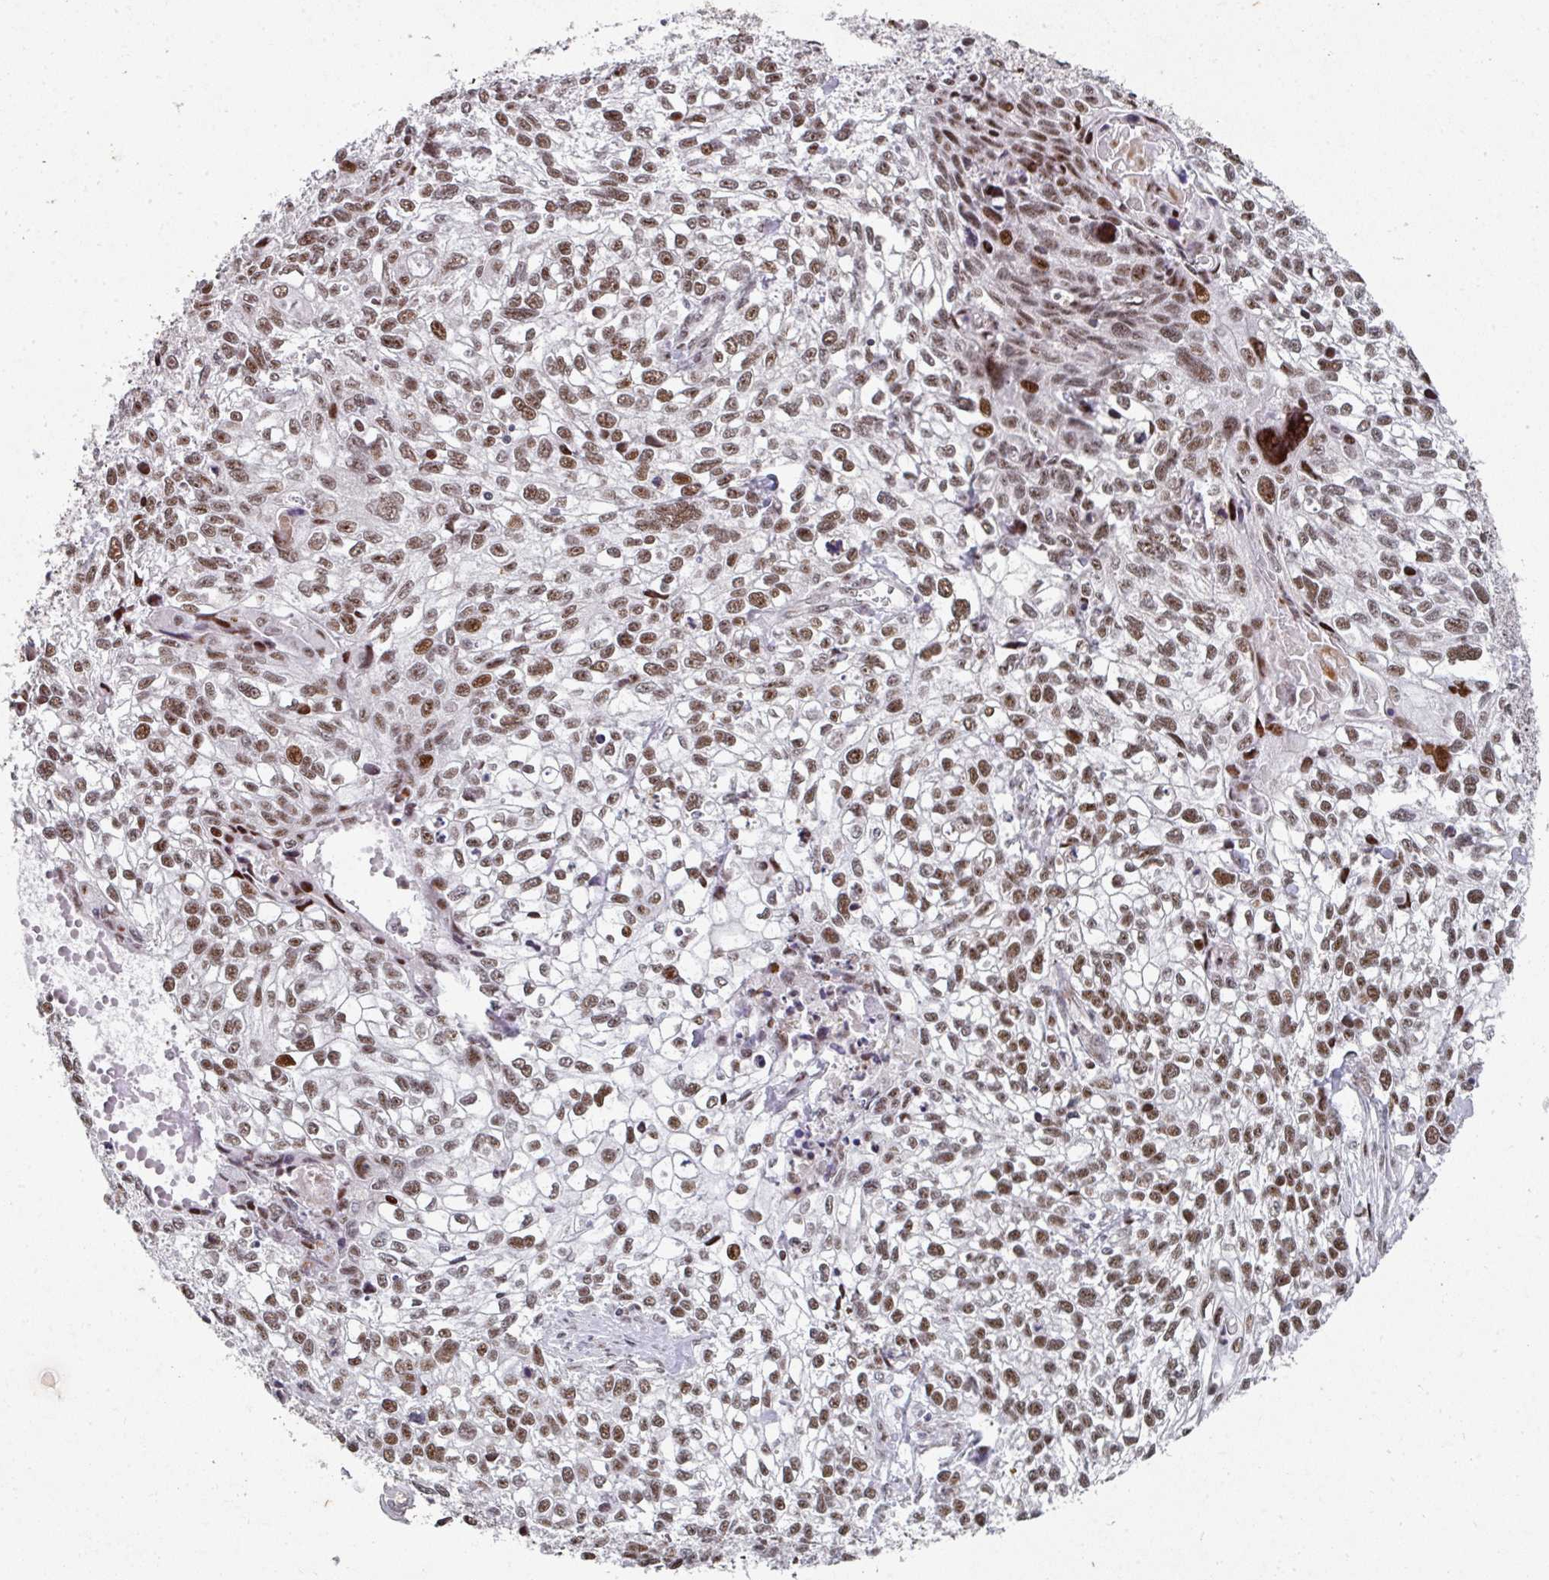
{"staining": {"intensity": "moderate", "quantity": ">75%", "location": "nuclear"}, "tissue": "lung cancer", "cell_type": "Tumor cells", "image_type": "cancer", "snomed": [{"axis": "morphology", "description": "Squamous cell carcinoma, NOS"}, {"axis": "topography", "description": "Lung"}], "caption": "Protein positivity by IHC demonstrates moderate nuclear expression in approximately >75% of tumor cells in lung cancer.", "gene": "SF3B5", "patient": {"sex": "male", "age": 74}}